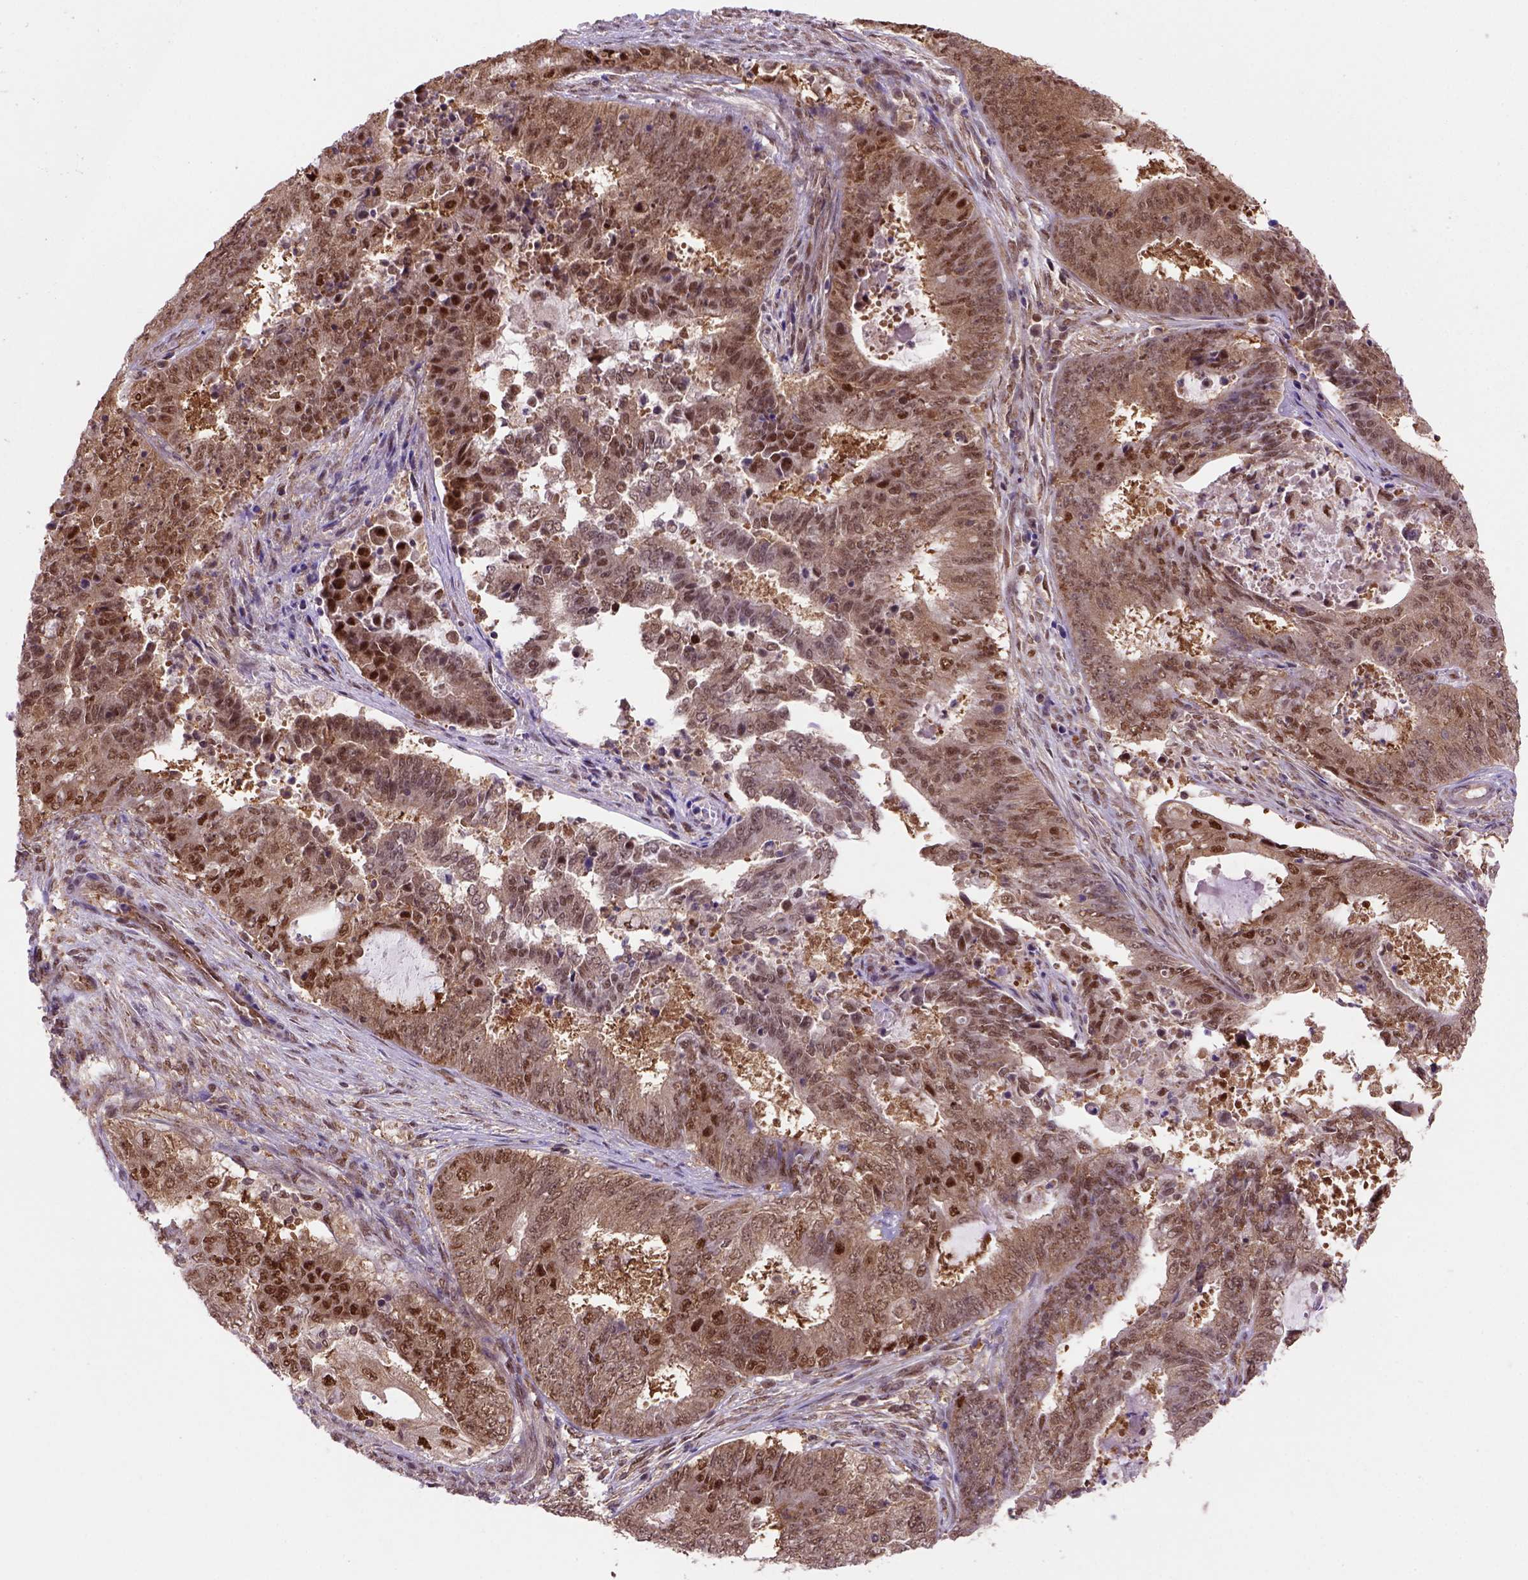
{"staining": {"intensity": "strong", "quantity": ">75%", "location": "nuclear"}, "tissue": "endometrial cancer", "cell_type": "Tumor cells", "image_type": "cancer", "snomed": [{"axis": "morphology", "description": "Adenocarcinoma, NOS"}, {"axis": "topography", "description": "Endometrium"}], "caption": "Human adenocarcinoma (endometrial) stained with a protein marker displays strong staining in tumor cells.", "gene": "PSMC2", "patient": {"sex": "female", "age": 62}}